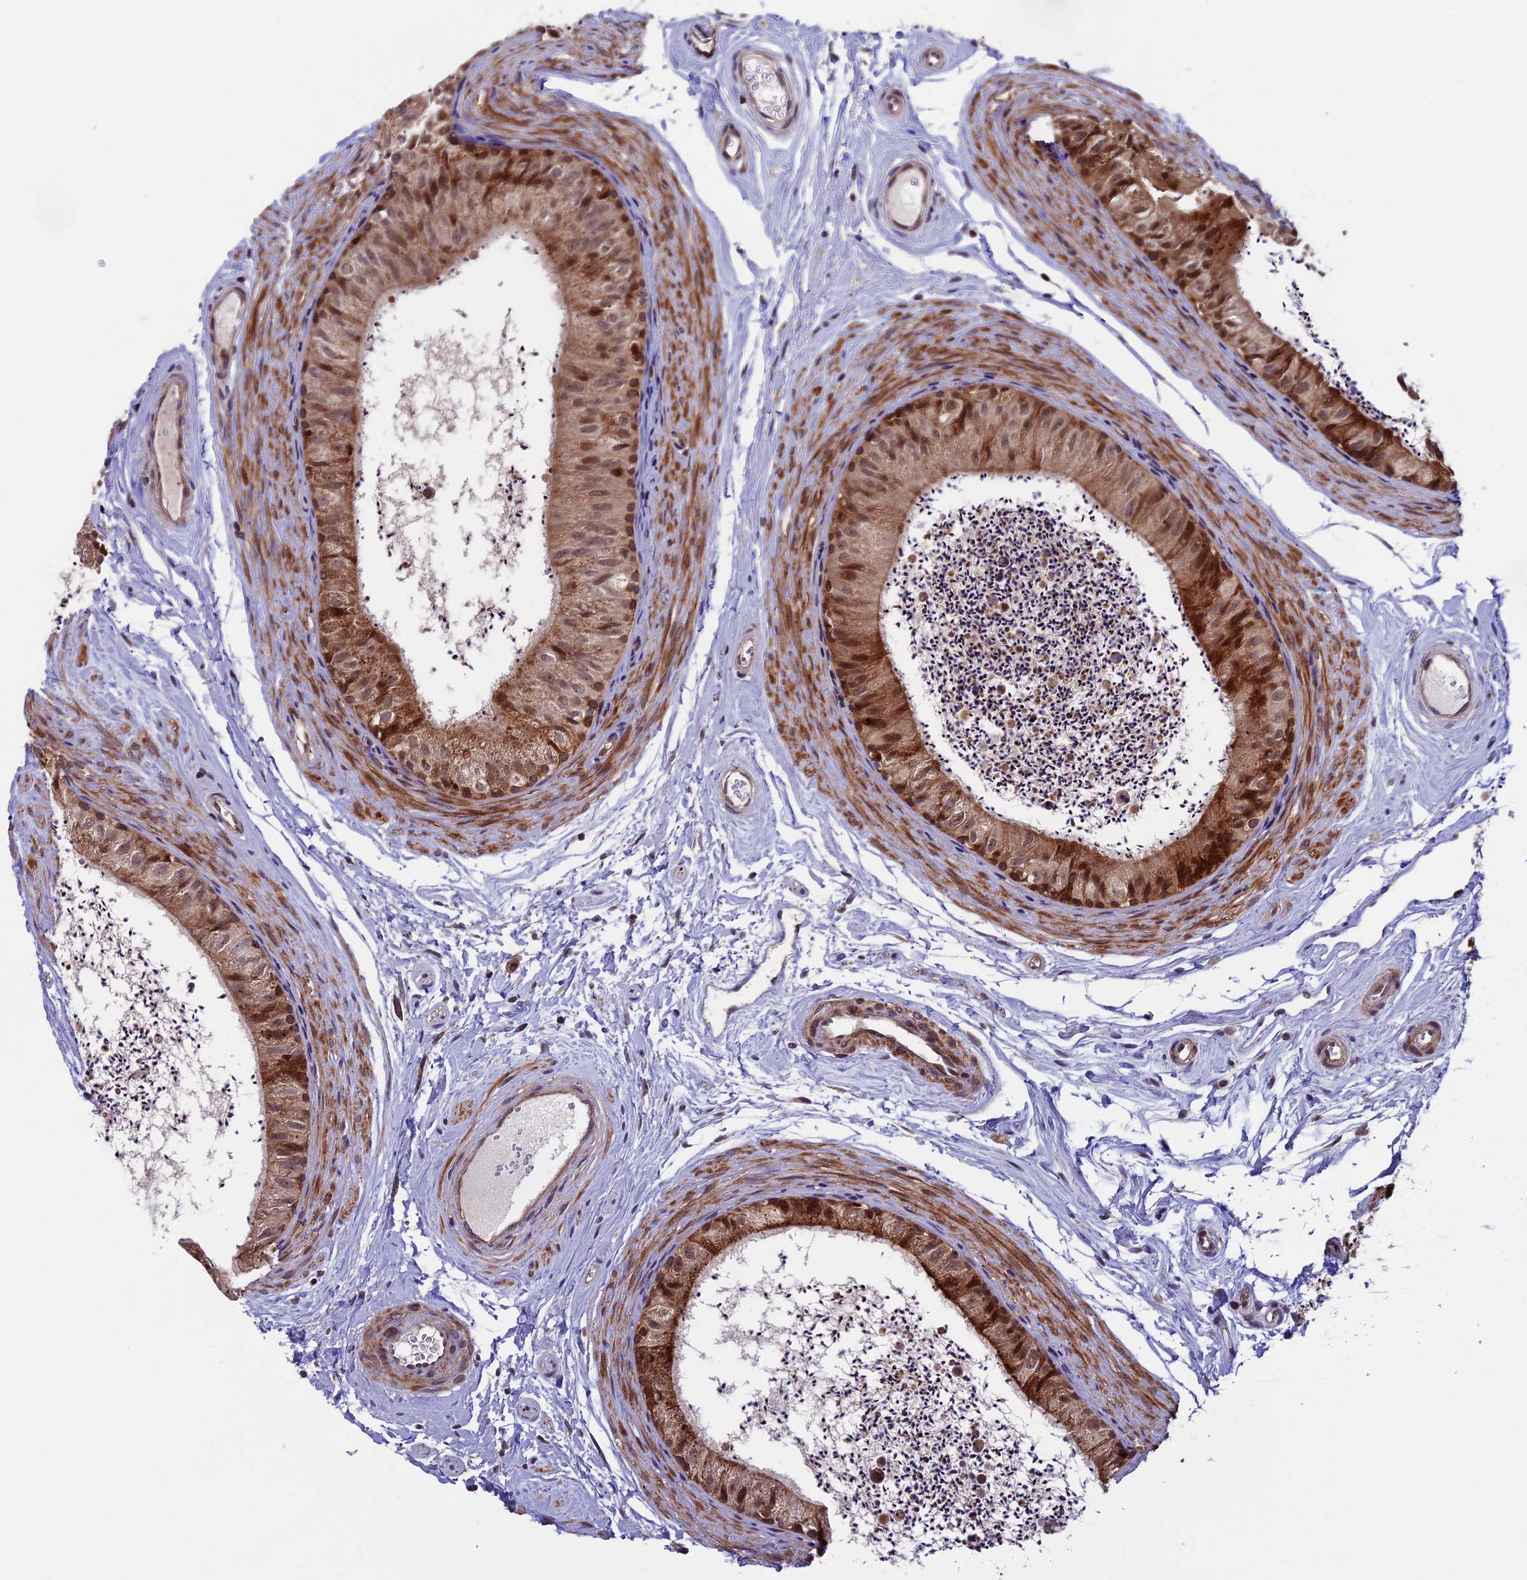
{"staining": {"intensity": "moderate", "quantity": ">75%", "location": "cytoplasmic/membranous,nuclear"}, "tissue": "epididymis", "cell_type": "Glandular cells", "image_type": "normal", "snomed": [{"axis": "morphology", "description": "Normal tissue, NOS"}, {"axis": "topography", "description": "Epididymis"}], "caption": "Brown immunohistochemical staining in benign epididymis demonstrates moderate cytoplasmic/membranous,nuclear staining in about >75% of glandular cells. The staining was performed using DAB, with brown indicating positive protein expression. Nuclei are stained blue with hematoxylin.", "gene": "RNF17", "patient": {"sex": "male", "age": 56}}